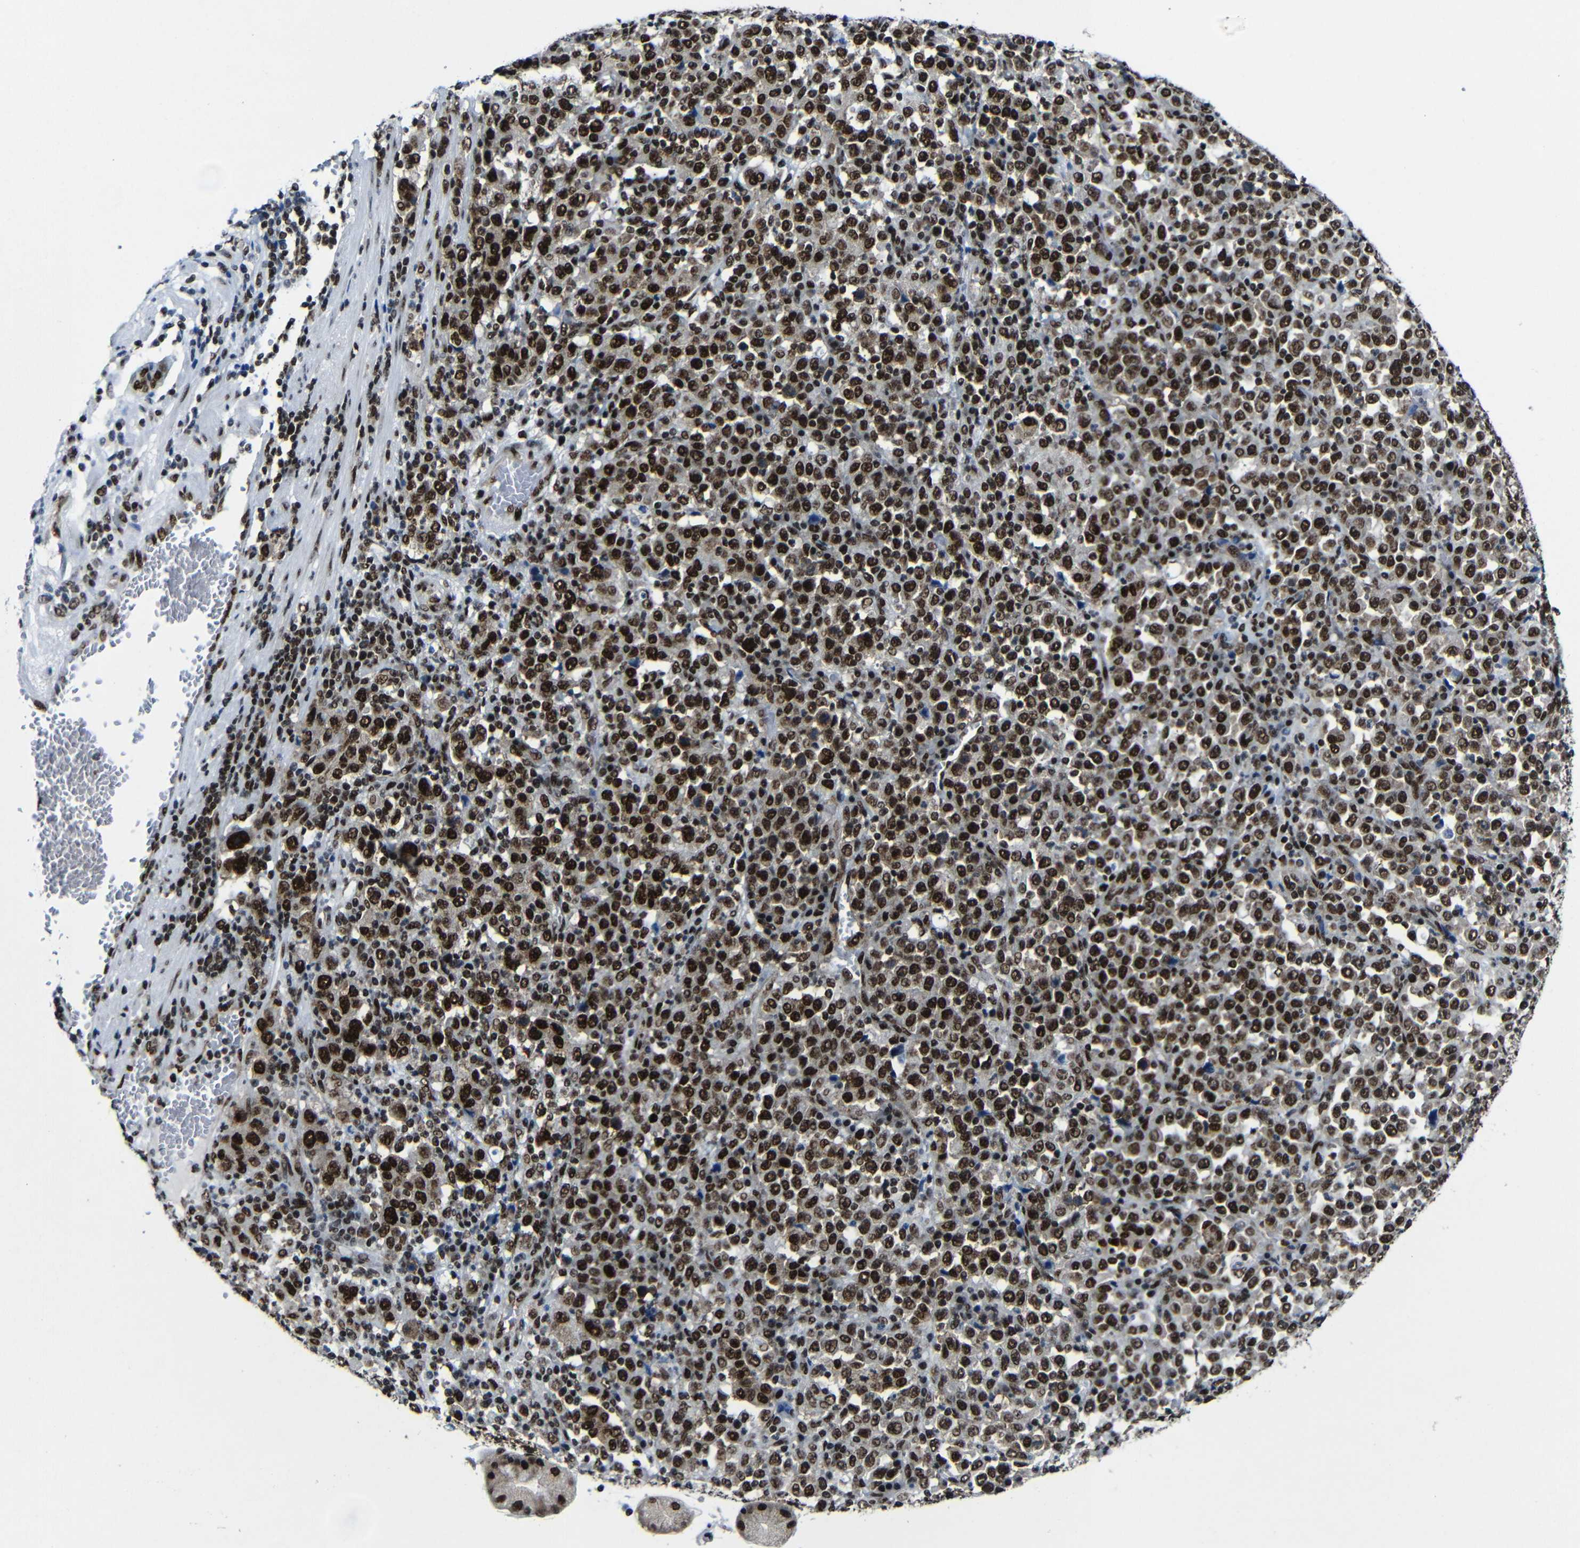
{"staining": {"intensity": "strong", "quantity": ">75%", "location": "nuclear"}, "tissue": "stomach cancer", "cell_type": "Tumor cells", "image_type": "cancer", "snomed": [{"axis": "morphology", "description": "Normal tissue, NOS"}, {"axis": "morphology", "description": "Adenocarcinoma, NOS"}, {"axis": "topography", "description": "Stomach, upper"}, {"axis": "topography", "description": "Stomach"}], "caption": "Immunohistochemical staining of stomach adenocarcinoma reveals strong nuclear protein positivity in approximately >75% of tumor cells.", "gene": "PTBP1", "patient": {"sex": "male", "age": 59}}